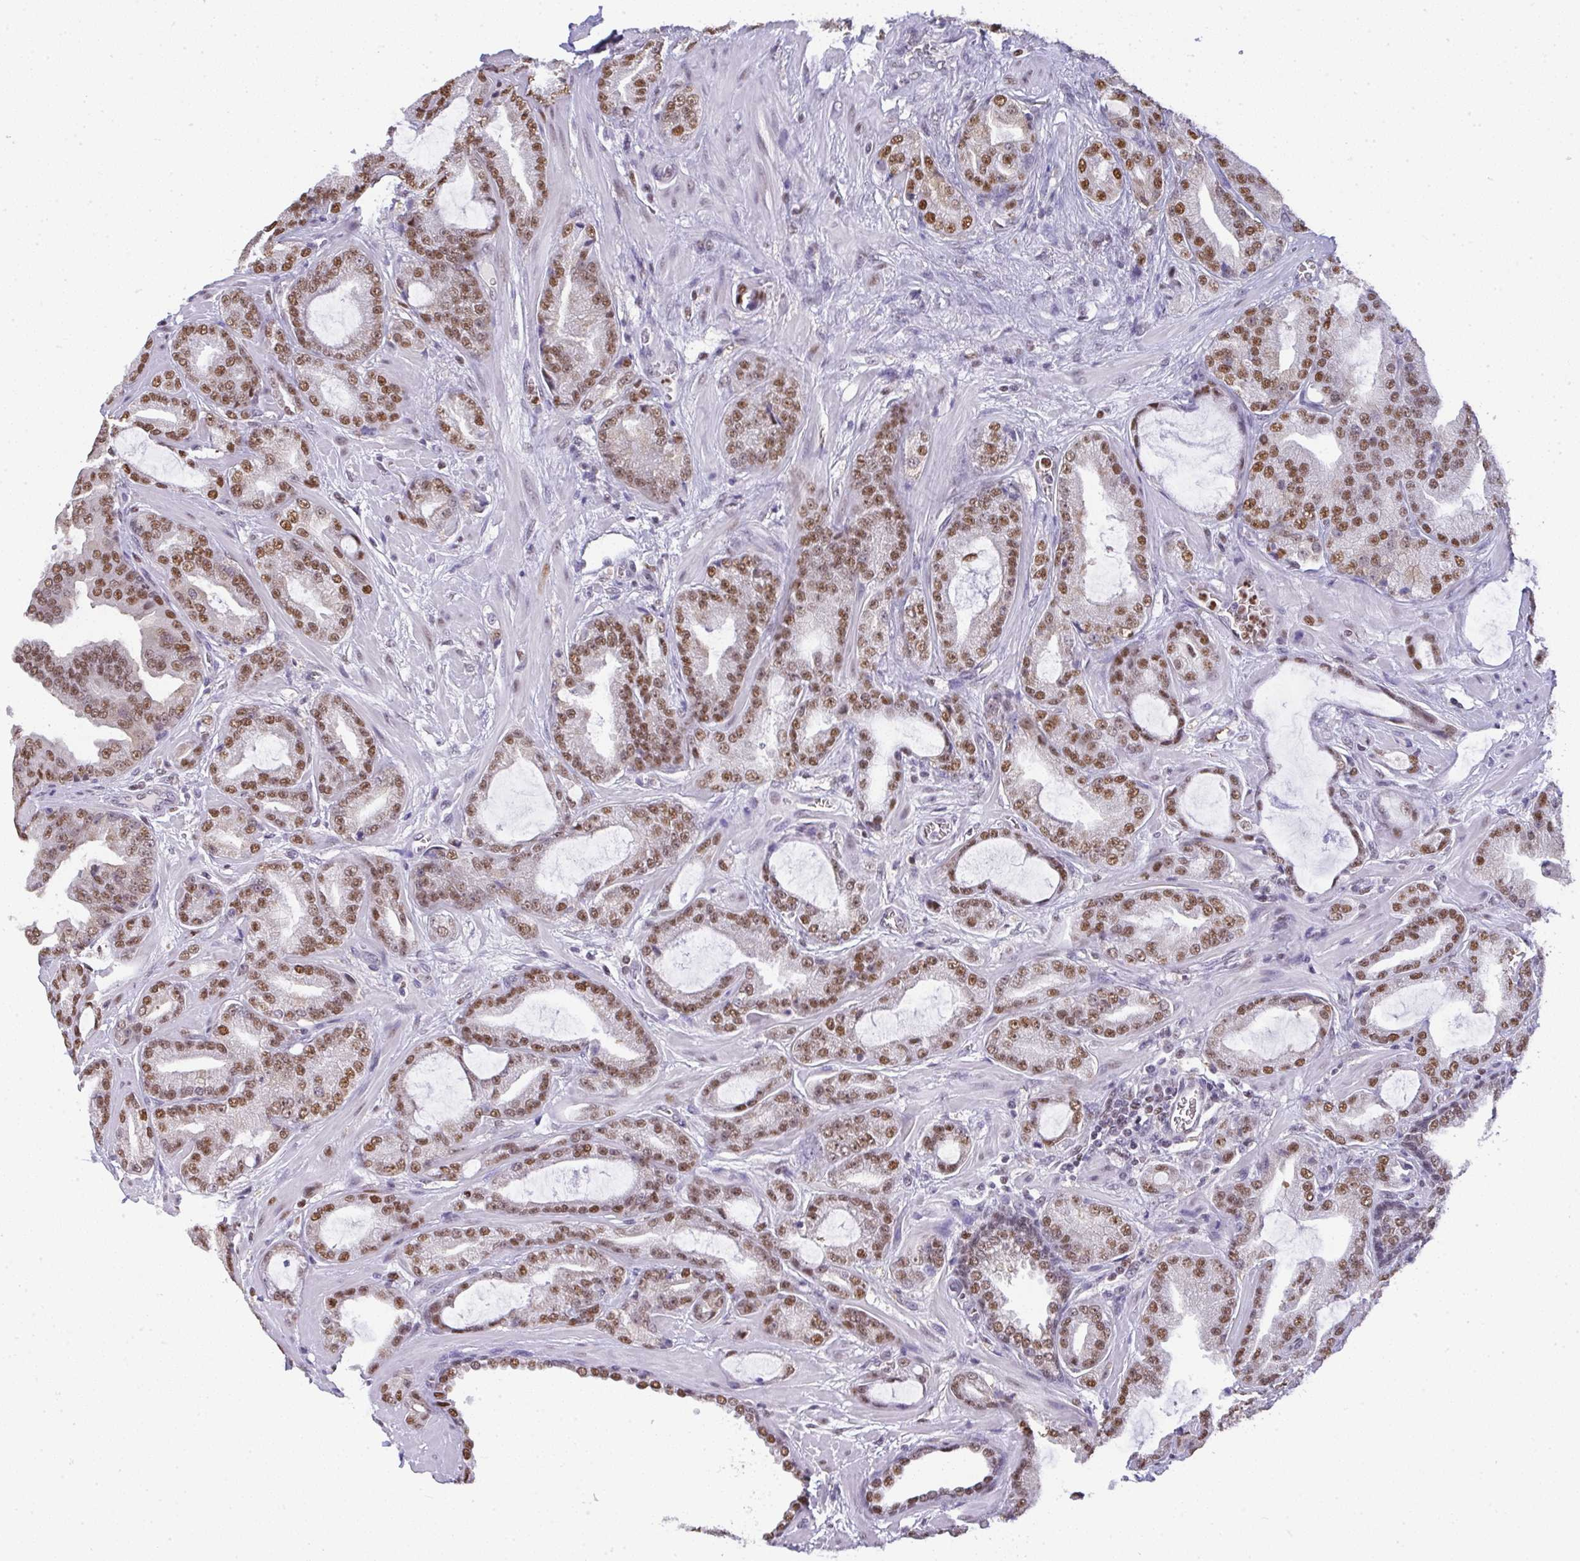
{"staining": {"intensity": "moderate", "quantity": ">75%", "location": "nuclear"}, "tissue": "prostate cancer", "cell_type": "Tumor cells", "image_type": "cancer", "snomed": [{"axis": "morphology", "description": "Adenocarcinoma, High grade"}, {"axis": "topography", "description": "Prostate"}], "caption": "Prostate cancer stained with DAB immunohistochemistry (IHC) exhibits medium levels of moderate nuclear expression in about >75% of tumor cells.", "gene": "BBX", "patient": {"sex": "male", "age": 68}}